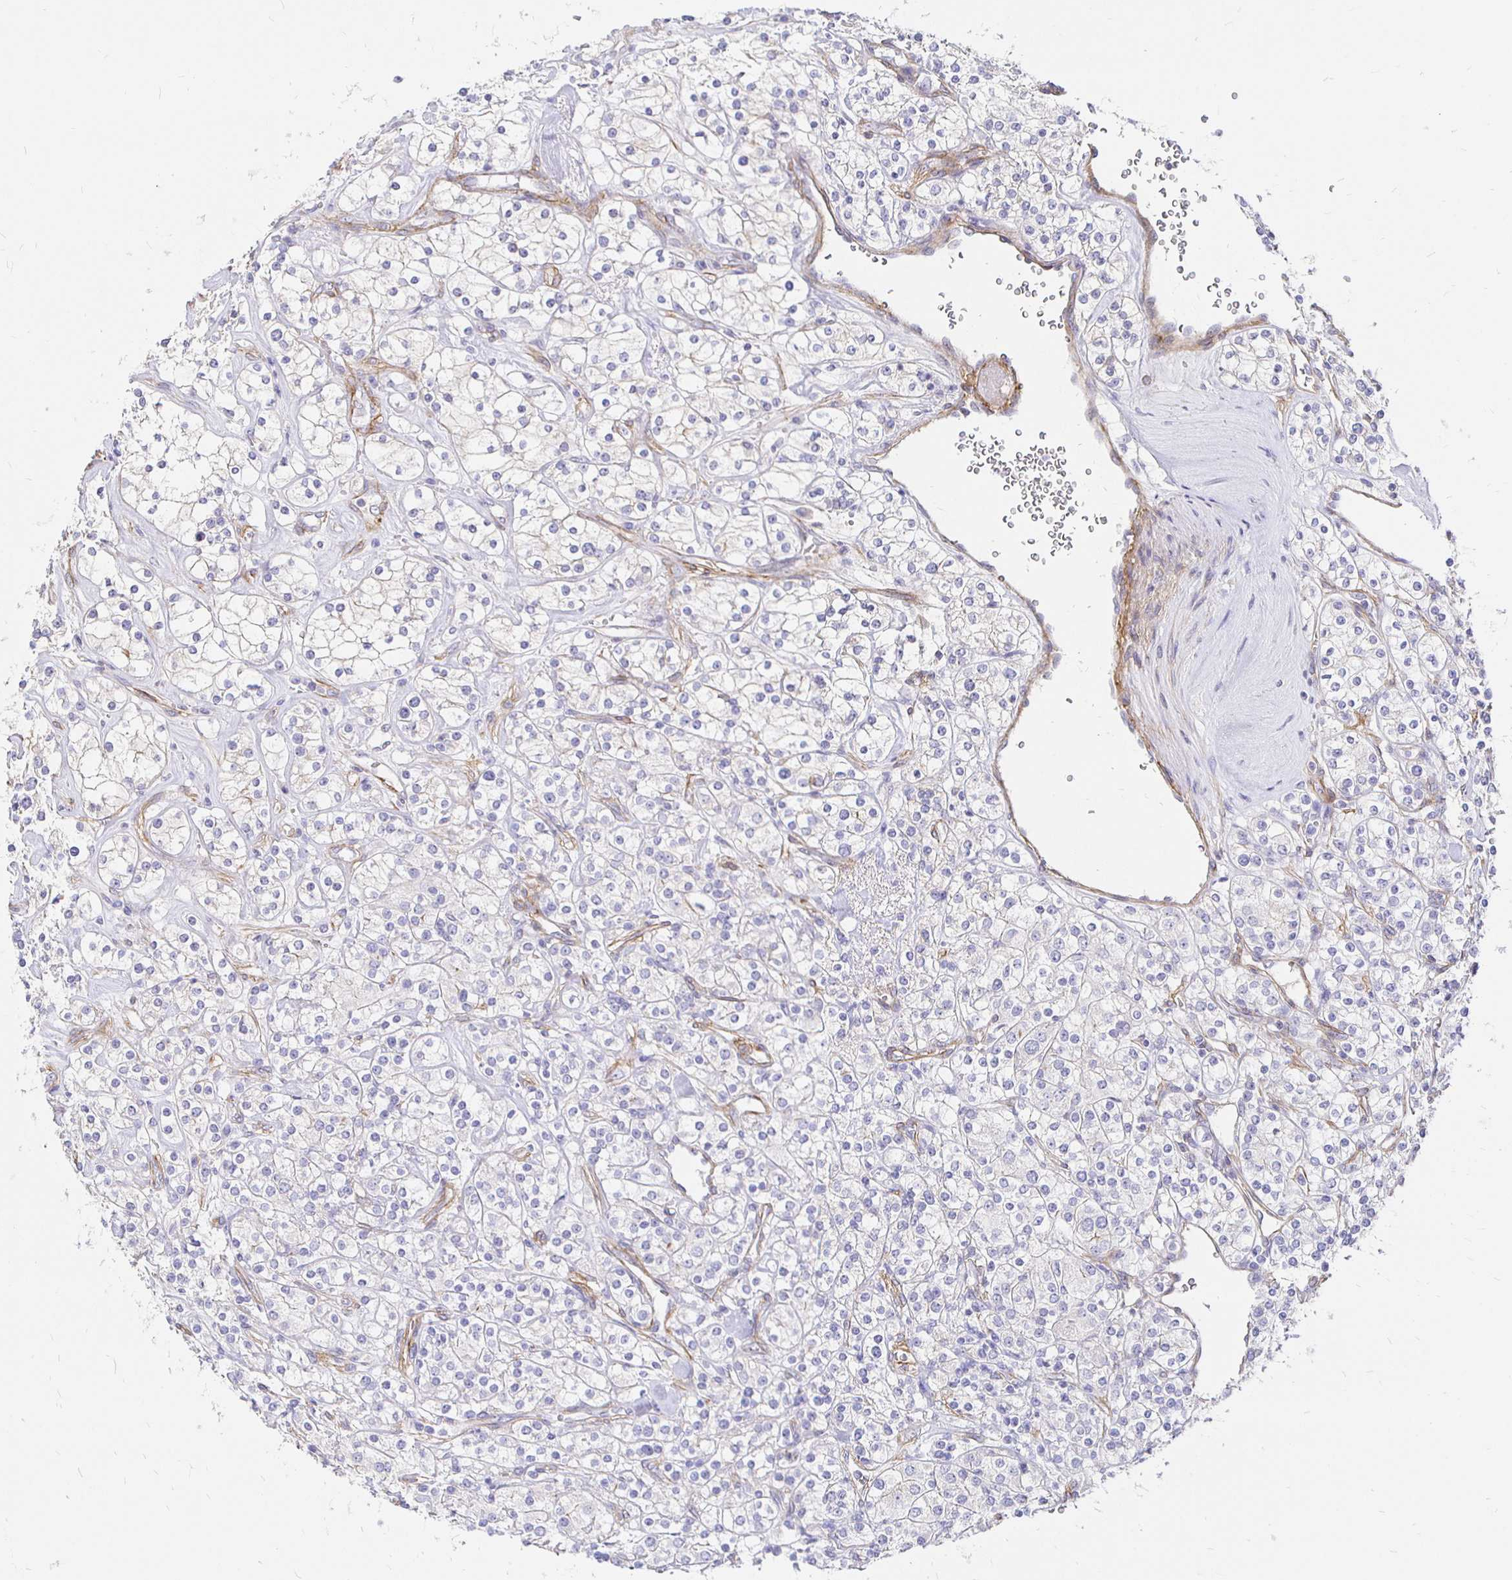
{"staining": {"intensity": "negative", "quantity": "none", "location": "none"}, "tissue": "renal cancer", "cell_type": "Tumor cells", "image_type": "cancer", "snomed": [{"axis": "morphology", "description": "Adenocarcinoma, NOS"}, {"axis": "topography", "description": "Kidney"}], "caption": "Immunohistochemistry (IHC) micrograph of adenocarcinoma (renal) stained for a protein (brown), which shows no expression in tumor cells.", "gene": "PALM2AKAP2", "patient": {"sex": "male", "age": 77}}